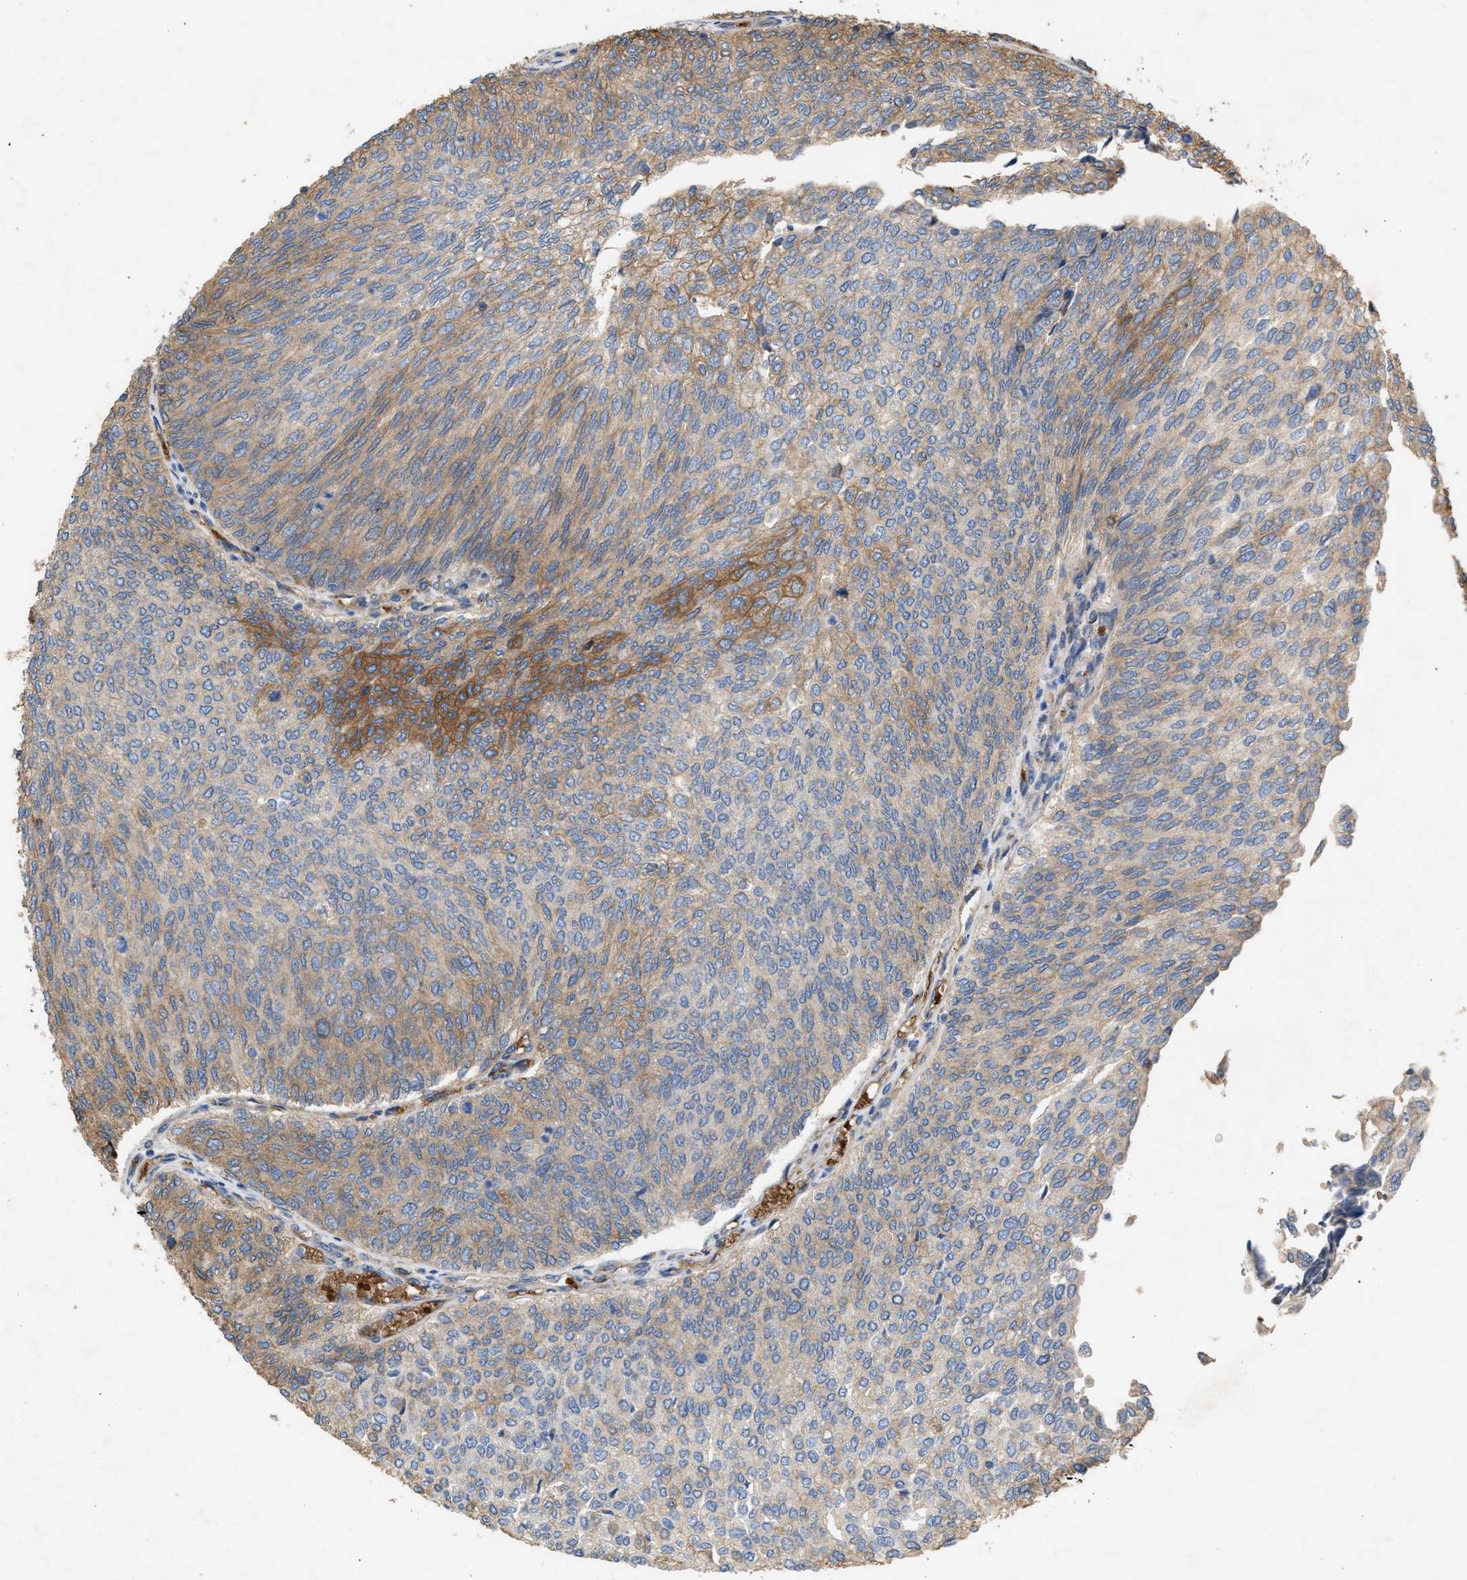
{"staining": {"intensity": "moderate", "quantity": "25%-75%", "location": "cytoplasmic/membranous"}, "tissue": "urothelial cancer", "cell_type": "Tumor cells", "image_type": "cancer", "snomed": [{"axis": "morphology", "description": "Urothelial carcinoma, Low grade"}, {"axis": "topography", "description": "Urinary bladder"}], "caption": "DAB immunohistochemical staining of human urothelial carcinoma (low-grade) demonstrates moderate cytoplasmic/membranous protein expression in approximately 25%-75% of tumor cells.", "gene": "GCC1", "patient": {"sex": "female", "age": 79}}